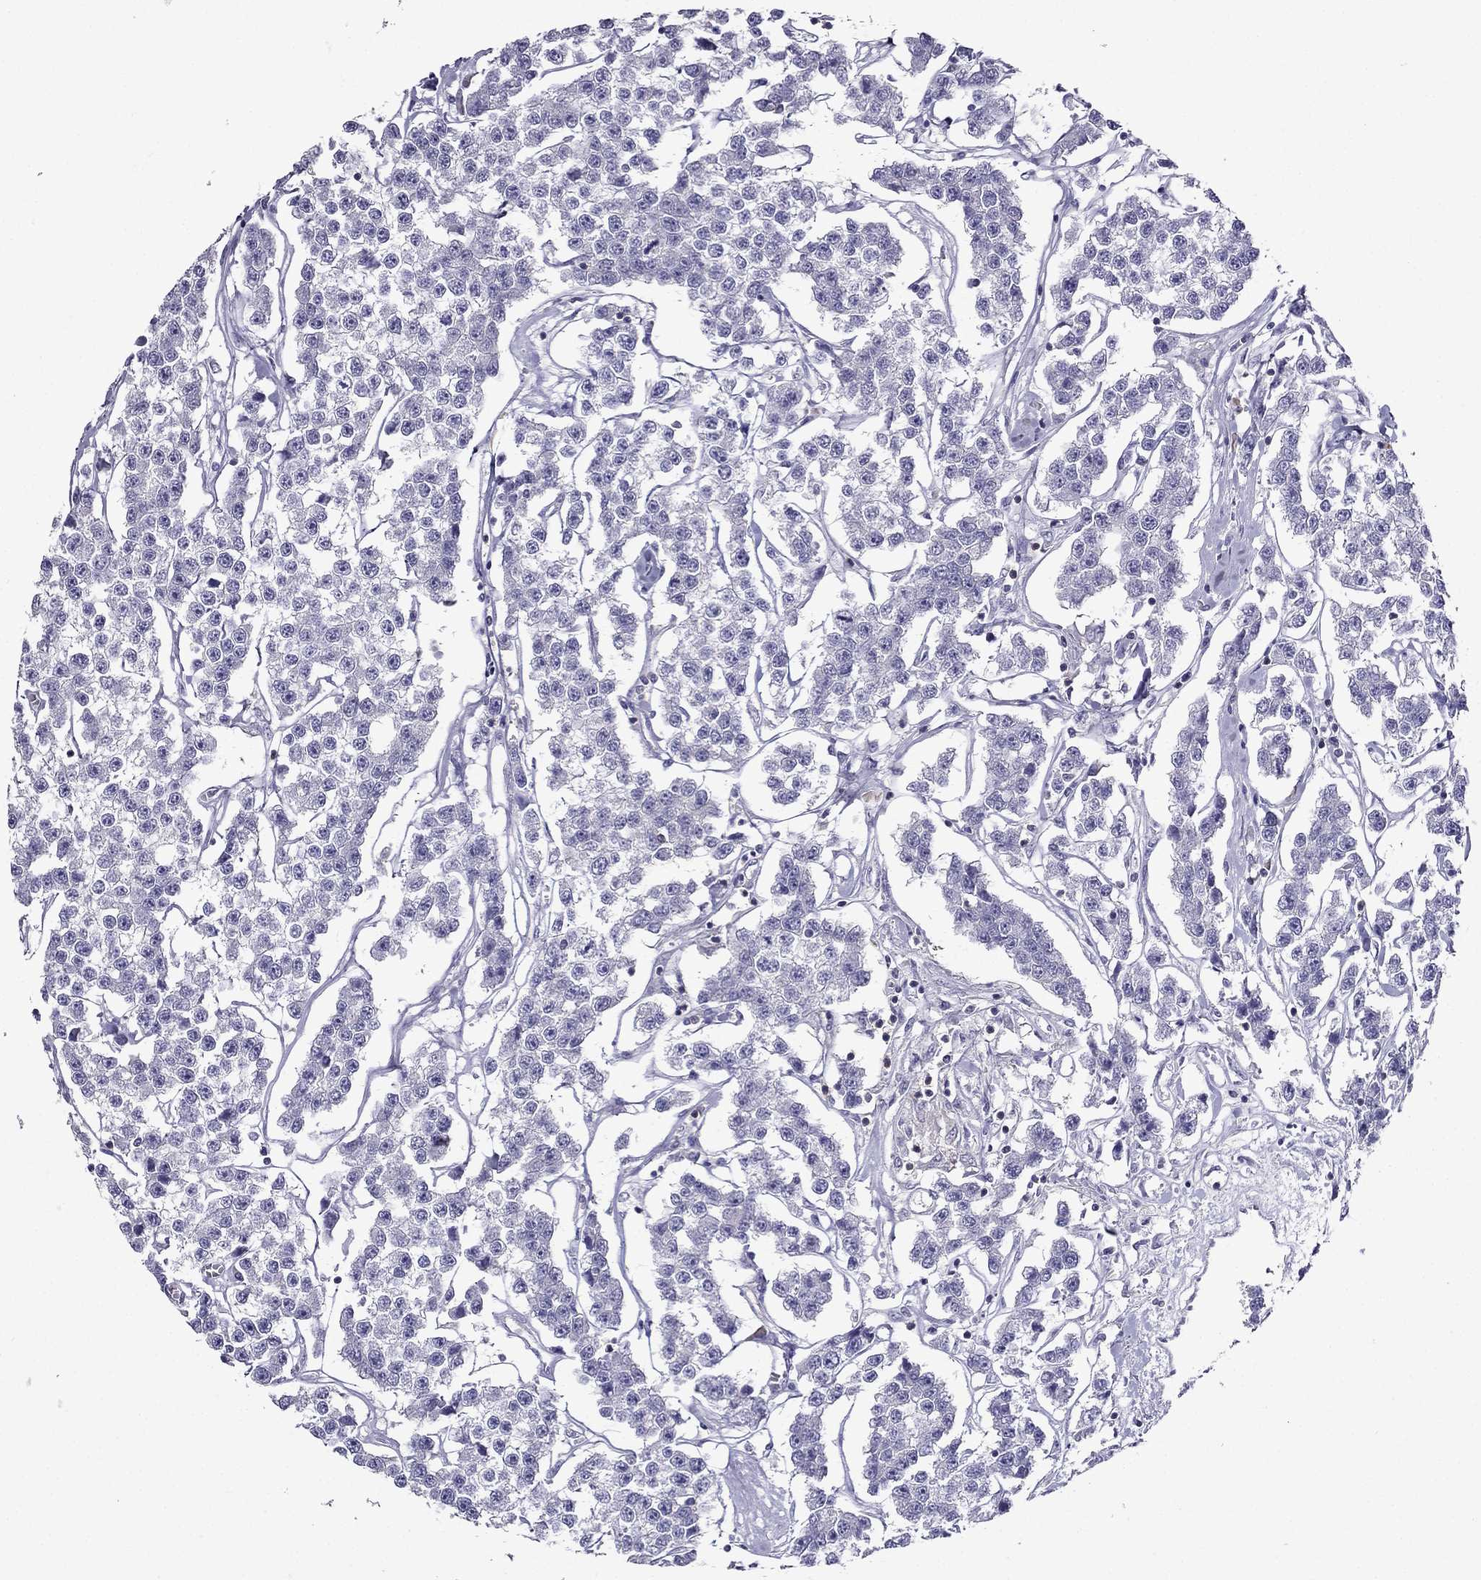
{"staining": {"intensity": "negative", "quantity": "none", "location": "none"}, "tissue": "testis cancer", "cell_type": "Tumor cells", "image_type": "cancer", "snomed": [{"axis": "morphology", "description": "Seminoma, NOS"}, {"axis": "topography", "description": "Testis"}], "caption": "The IHC image has no significant staining in tumor cells of testis cancer (seminoma) tissue.", "gene": "AAK1", "patient": {"sex": "male", "age": 59}}